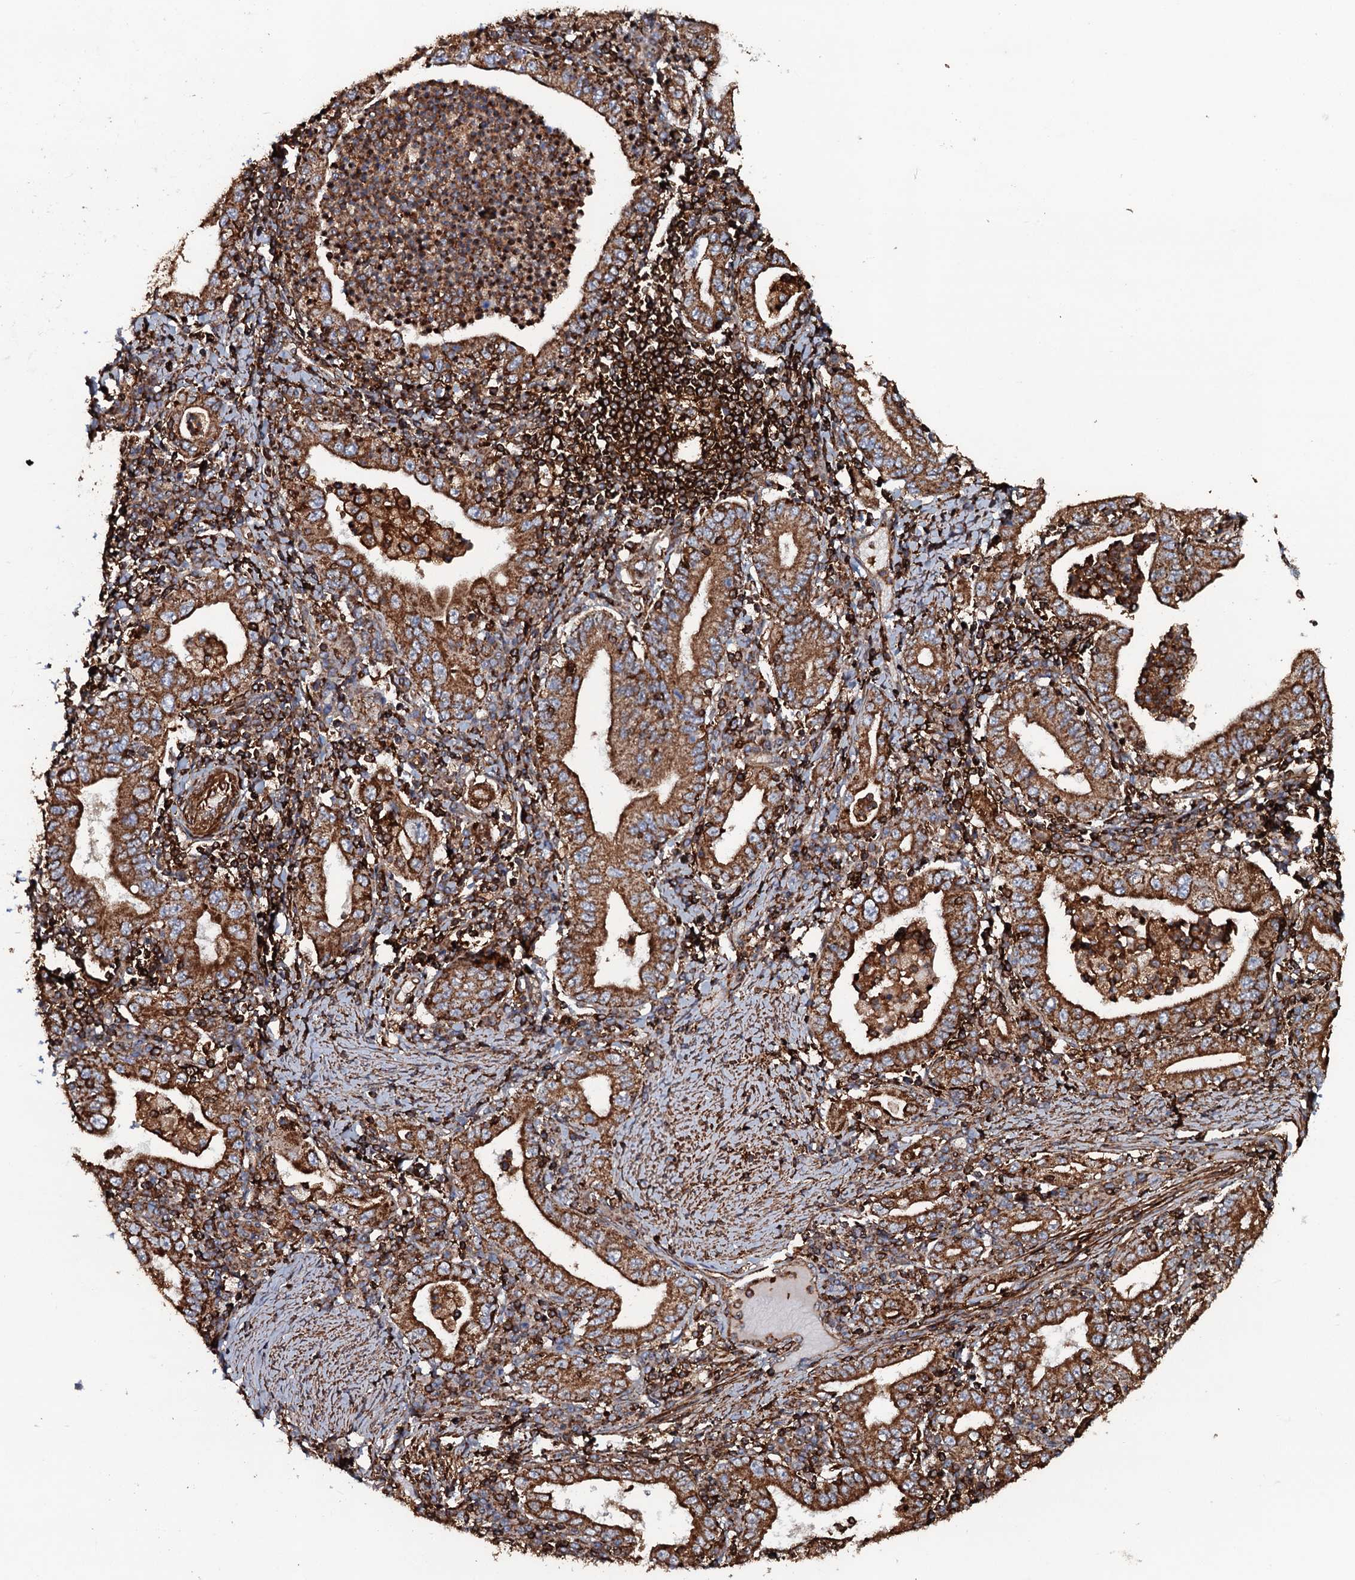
{"staining": {"intensity": "strong", "quantity": ">75%", "location": "cytoplasmic/membranous"}, "tissue": "stomach cancer", "cell_type": "Tumor cells", "image_type": "cancer", "snomed": [{"axis": "morphology", "description": "Normal tissue, NOS"}, {"axis": "morphology", "description": "Adenocarcinoma, NOS"}, {"axis": "topography", "description": "Esophagus"}, {"axis": "topography", "description": "Stomach, upper"}, {"axis": "topography", "description": "Peripheral nerve tissue"}], "caption": "Immunohistochemical staining of stomach cancer demonstrates high levels of strong cytoplasmic/membranous protein expression in approximately >75% of tumor cells. (DAB (3,3'-diaminobenzidine) = brown stain, brightfield microscopy at high magnification).", "gene": "VWA8", "patient": {"sex": "male", "age": 62}}